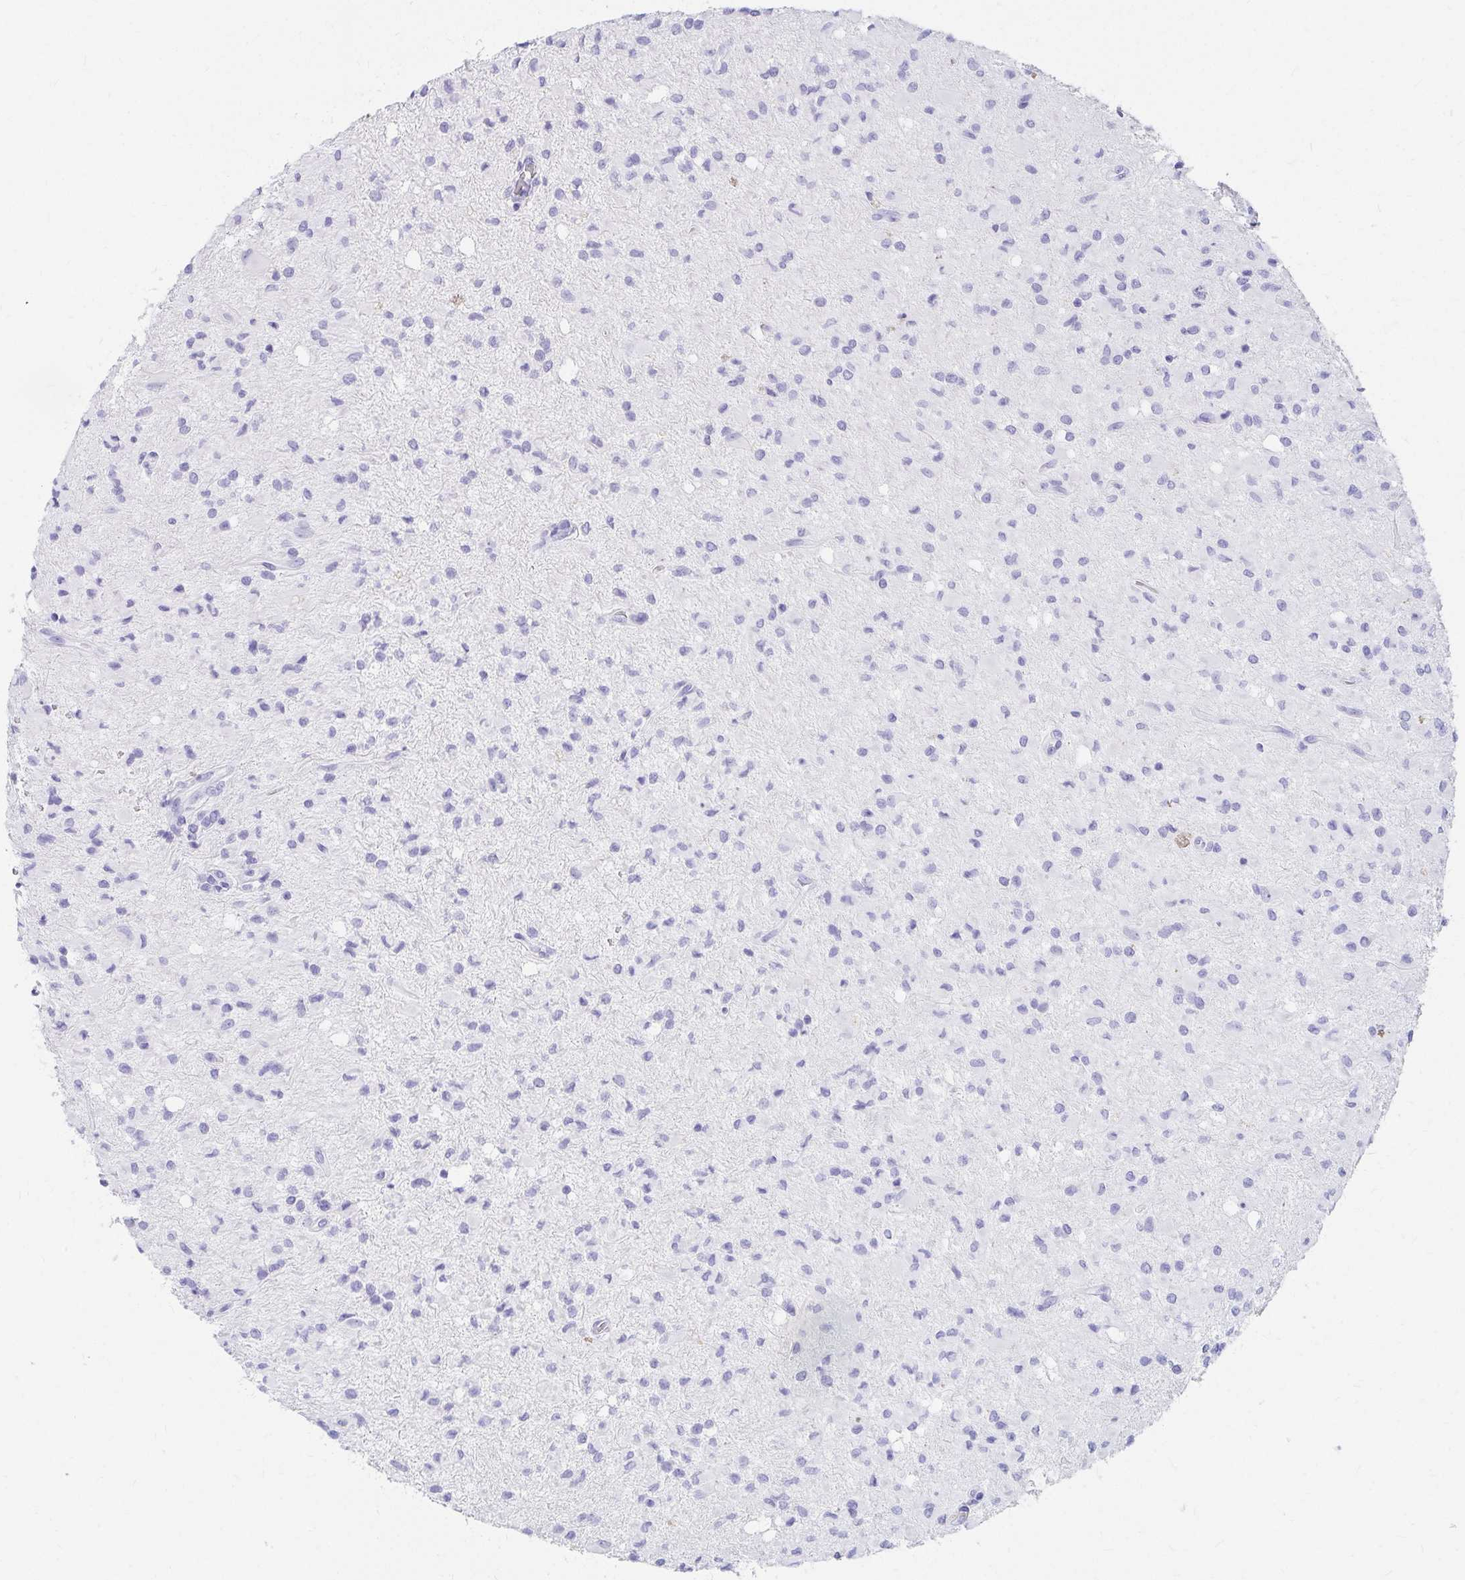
{"staining": {"intensity": "negative", "quantity": "none", "location": "none"}, "tissue": "glioma", "cell_type": "Tumor cells", "image_type": "cancer", "snomed": [{"axis": "morphology", "description": "Glioma, malignant, Low grade"}, {"axis": "topography", "description": "Brain"}], "caption": "An immunohistochemistry micrograph of glioma is shown. There is no staining in tumor cells of glioma.", "gene": "DPEP3", "patient": {"sex": "female", "age": 33}}